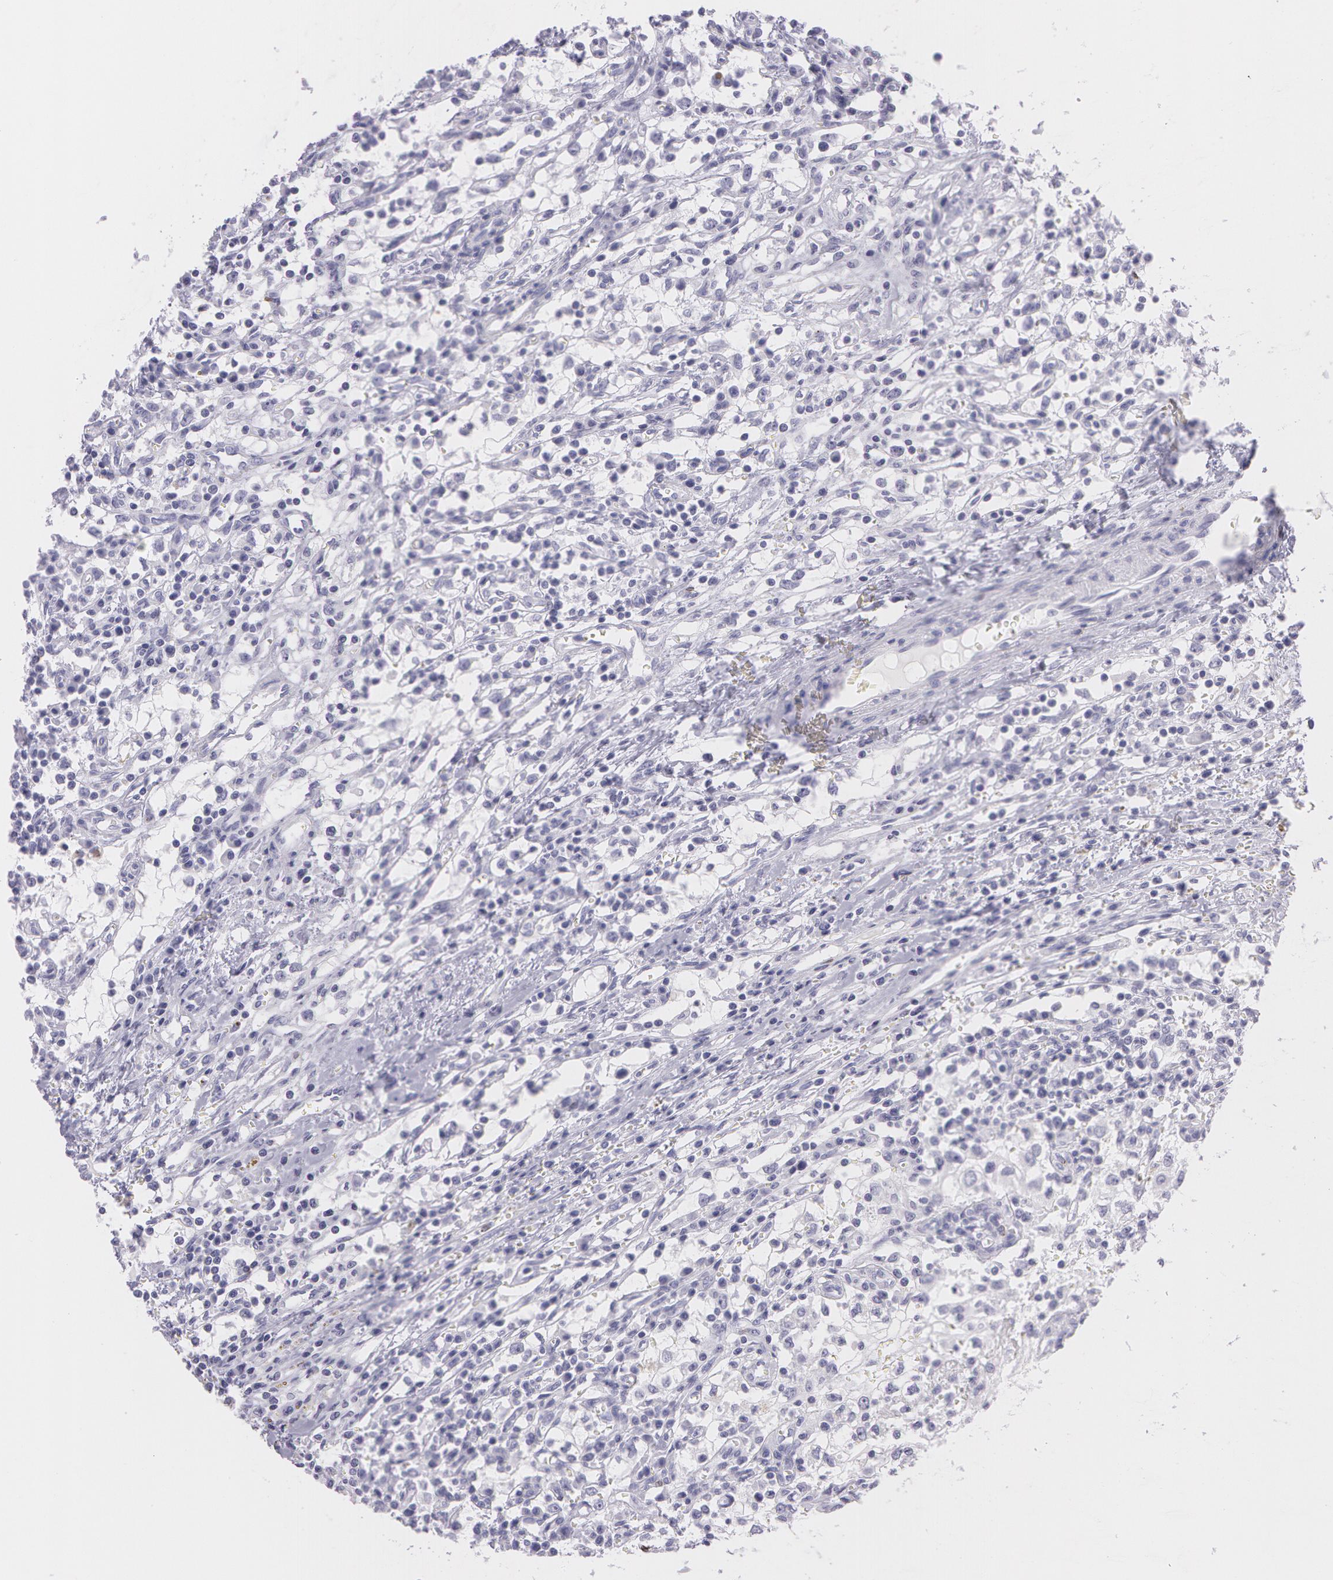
{"staining": {"intensity": "negative", "quantity": "none", "location": "none"}, "tissue": "renal cancer", "cell_type": "Tumor cells", "image_type": "cancer", "snomed": [{"axis": "morphology", "description": "Adenocarcinoma, NOS"}, {"axis": "topography", "description": "Kidney"}], "caption": "There is no significant positivity in tumor cells of renal adenocarcinoma. The staining is performed using DAB brown chromogen with nuclei counter-stained in using hematoxylin.", "gene": "SNCG", "patient": {"sex": "male", "age": 82}}